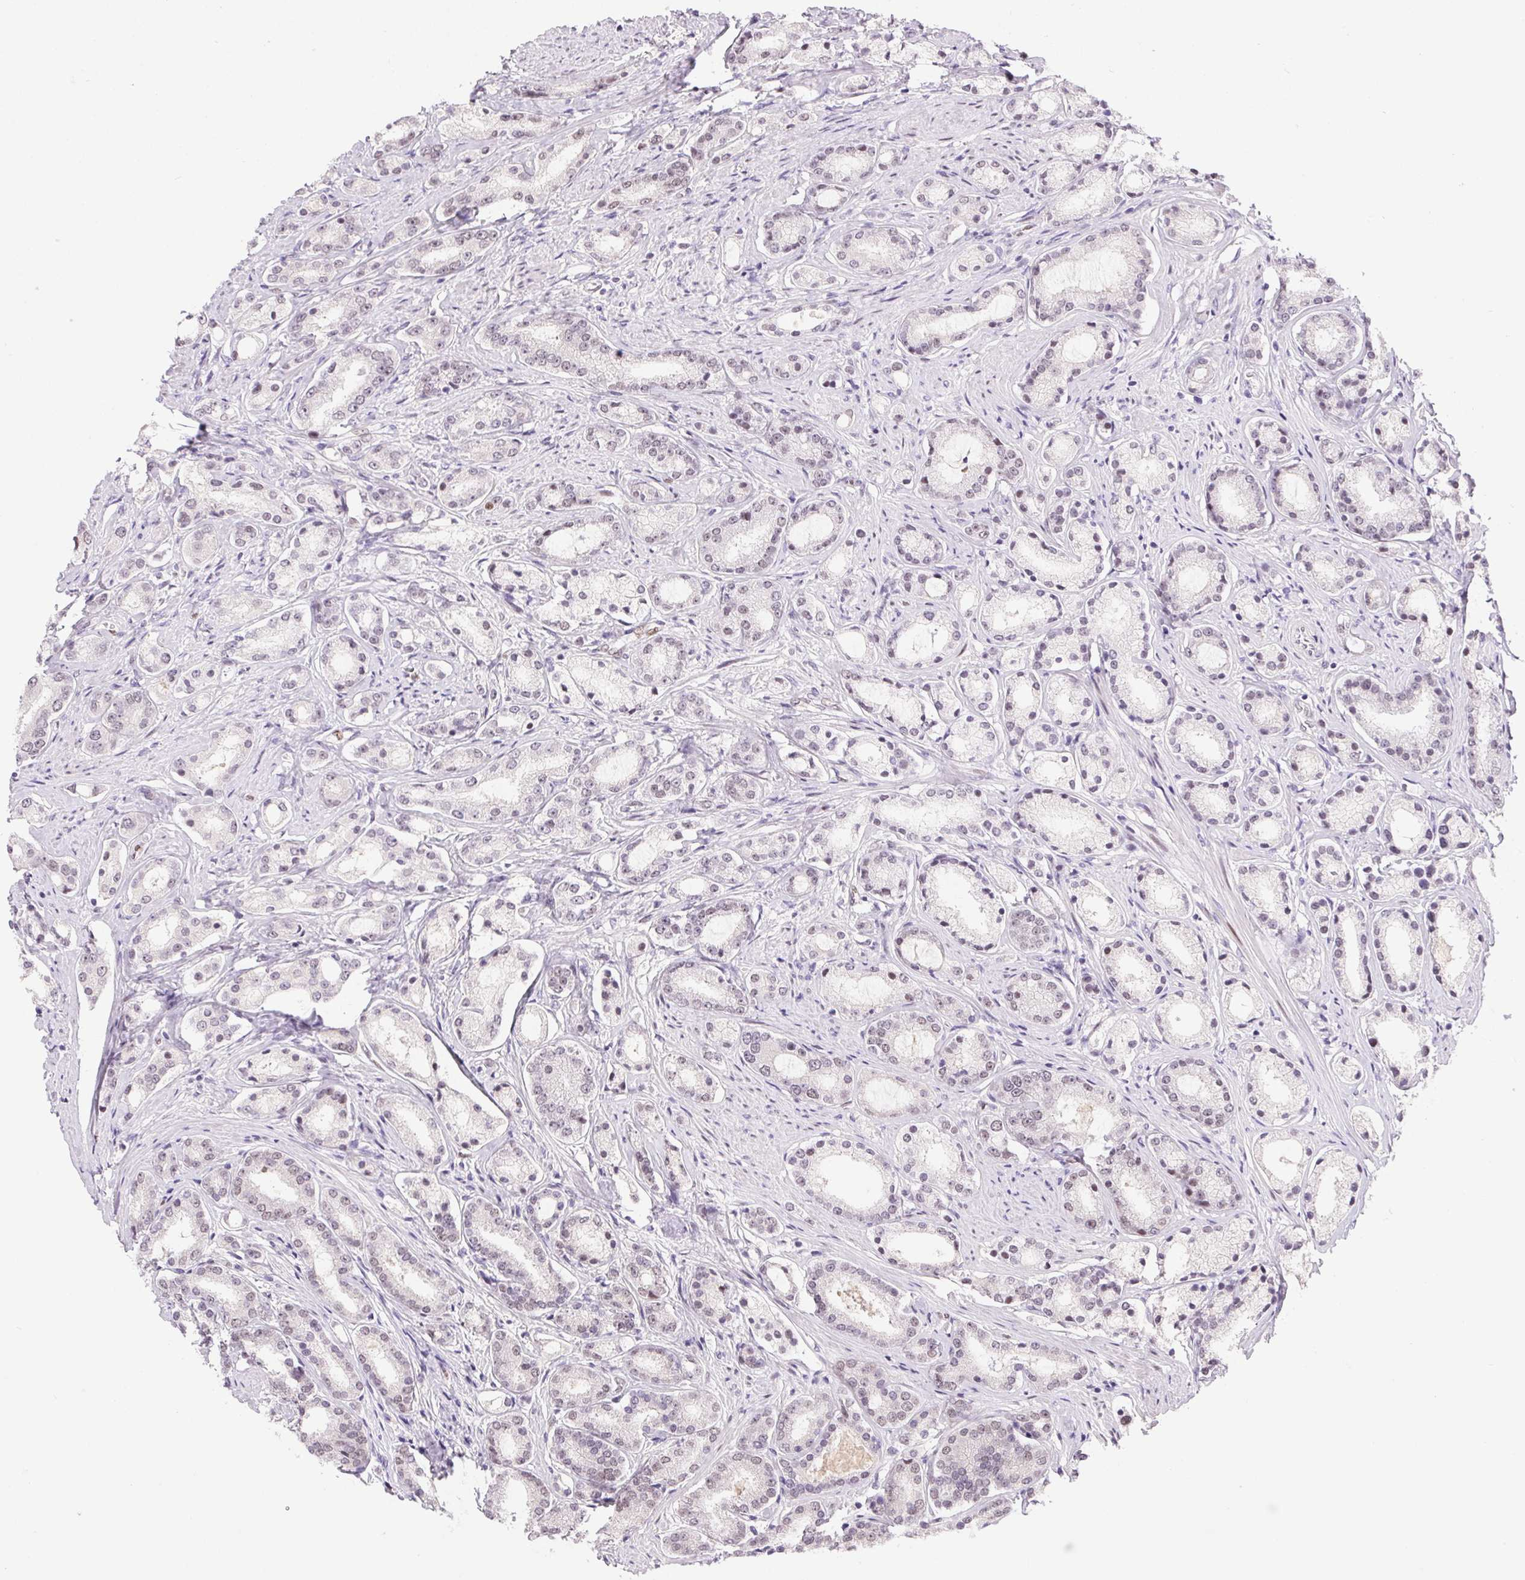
{"staining": {"intensity": "weak", "quantity": "<25%", "location": "nuclear"}, "tissue": "prostate cancer", "cell_type": "Tumor cells", "image_type": "cancer", "snomed": [{"axis": "morphology", "description": "Adenocarcinoma, High grade"}, {"axis": "topography", "description": "Prostate"}], "caption": "Immunohistochemistry (IHC) image of prostate high-grade adenocarcinoma stained for a protein (brown), which displays no positivity in tumor cells.", "gene": "SP9", "patient": {"sex": "male", "age": 63}}